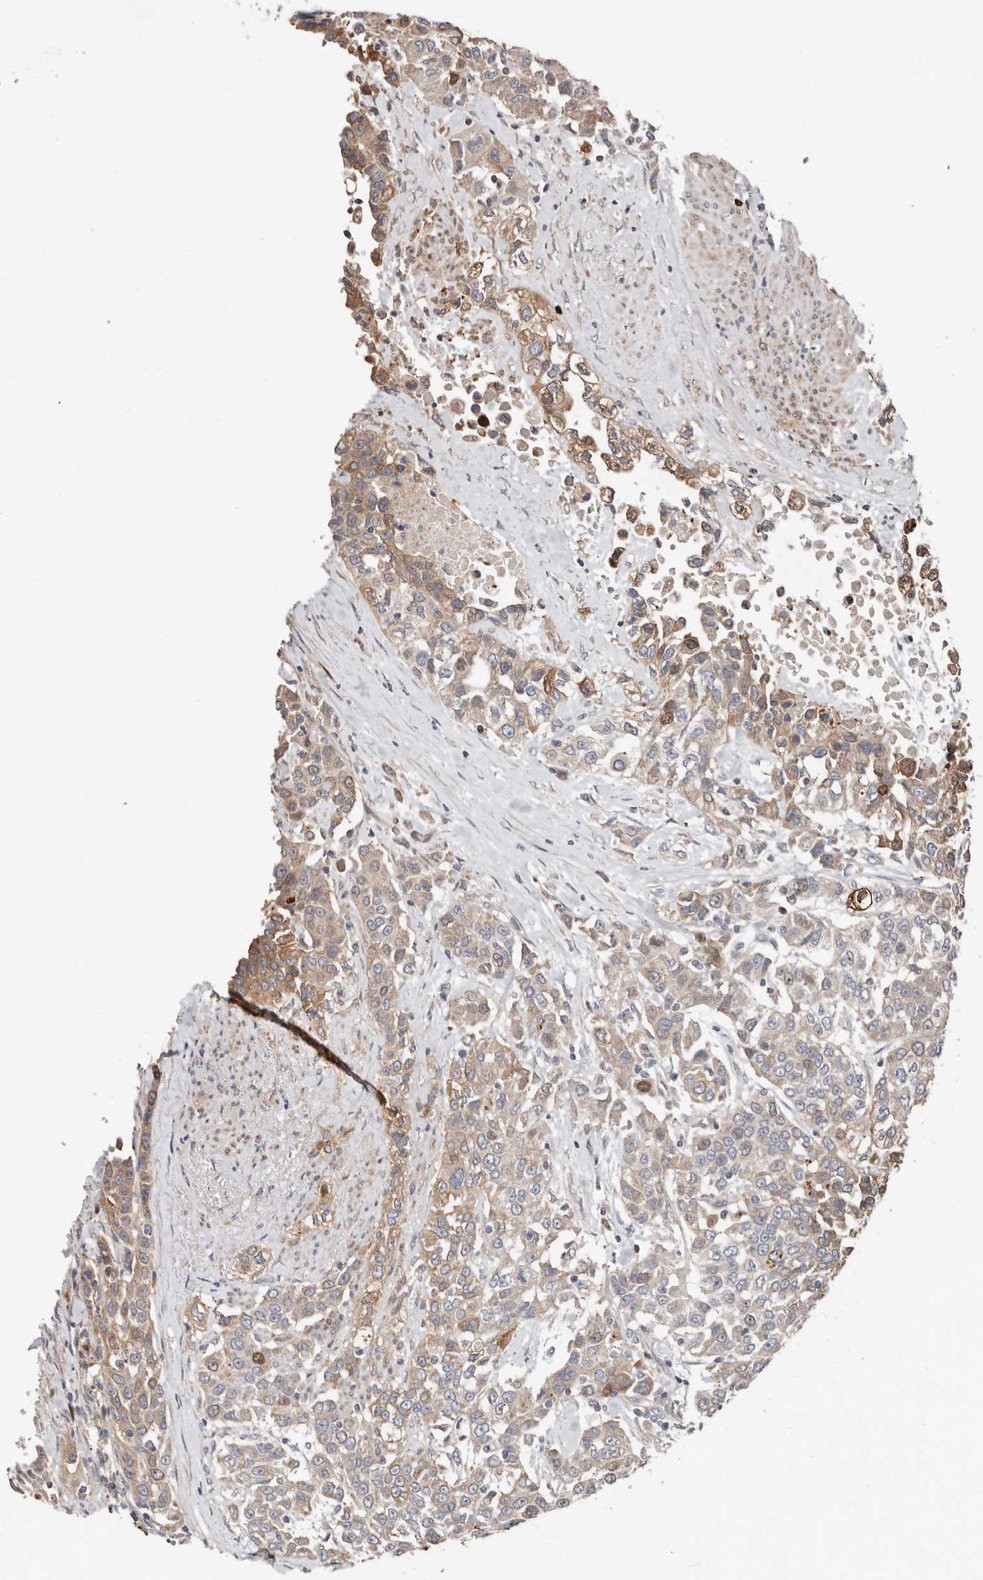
{"staining": {"intensity": "moderate", "quantity": ">75%", "location": "cytoplasmic/membranous"}, "tissue": "urothelial cancer", "cell_type": "Tumor cells", "image_type": "cancer", "snomed": [{"axis": "morphology", "description": "Urothelial carcinoma, High grade"}, {"axis": "topography", "description": "Urinary bladder"}], "caption": "Urothelial cancer was stained to show a protein in brown. There is medium levels of moderate cytoplasmic/membranous expression in about >75% of tumor cells.", "gene": "SMYD4", "patient": {"sex": "female", "age": 80}}